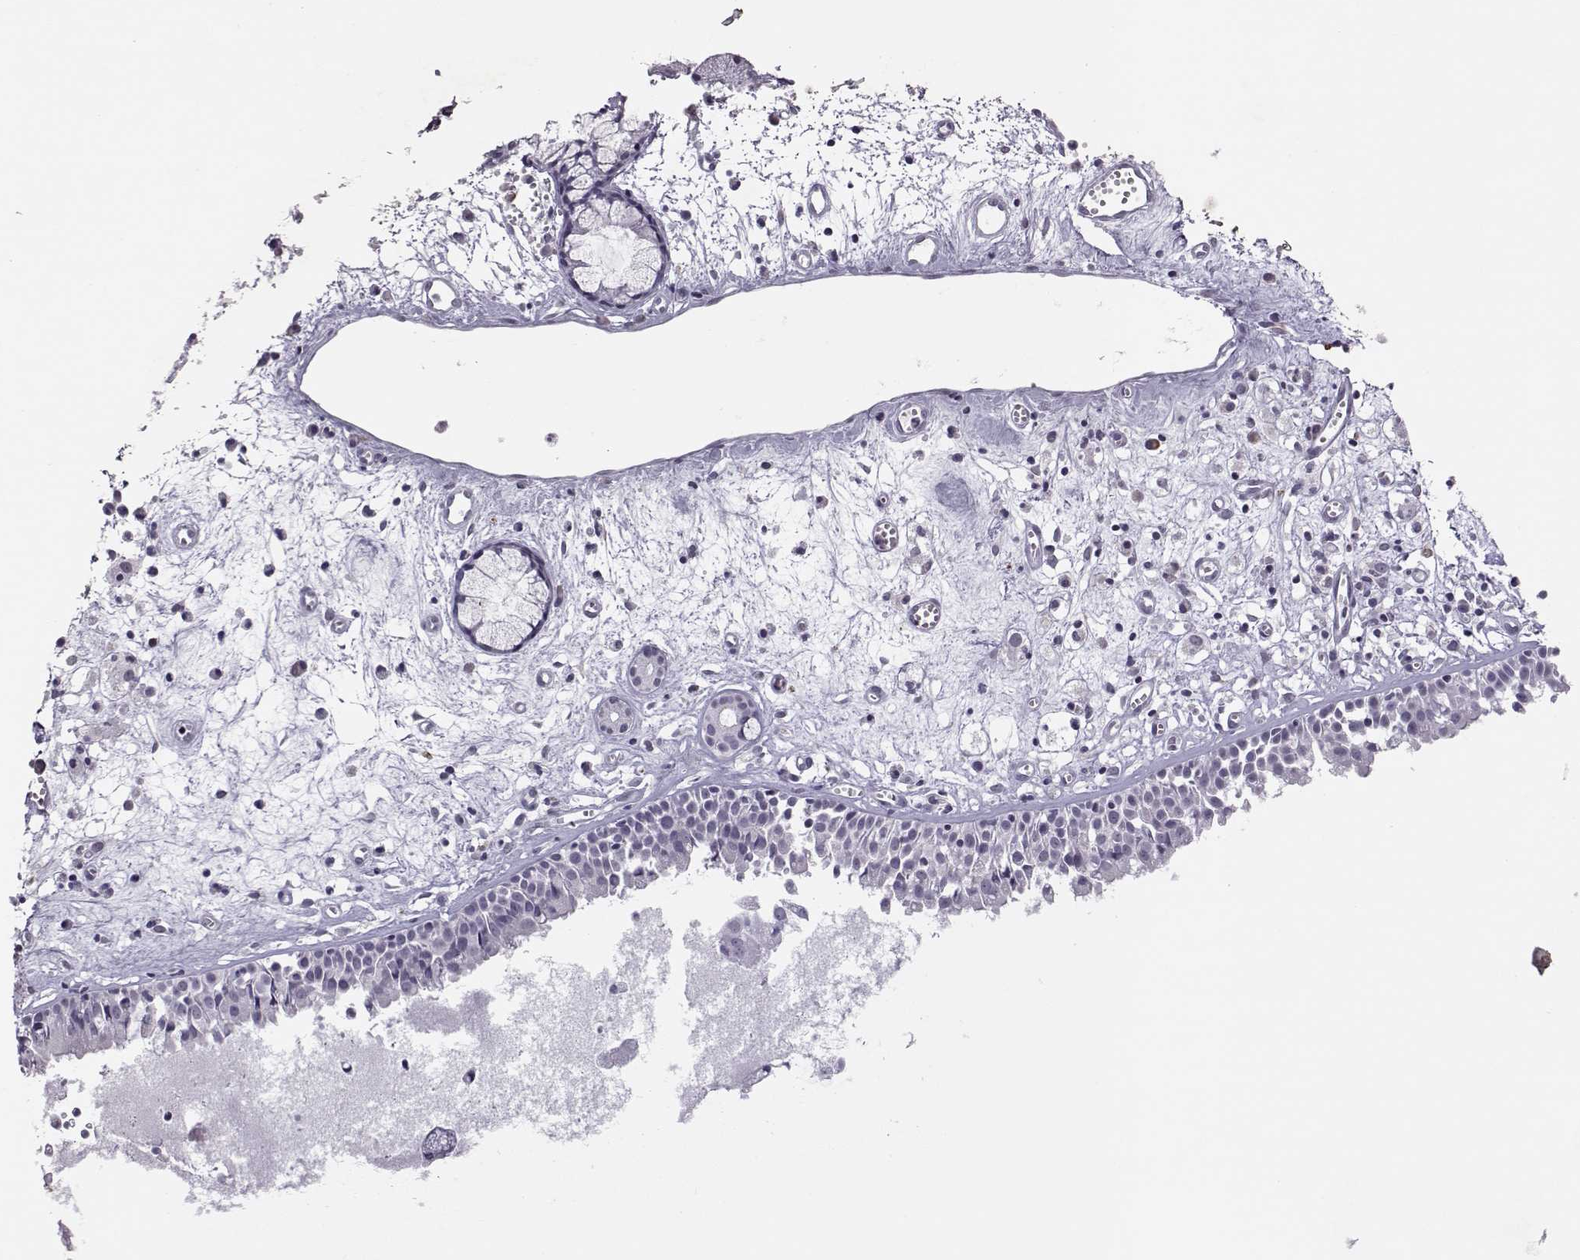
{"staining": {"intensity": "negative", "quantity": "none", "location": "none"}, "tissue": "nasopharynx", "cell_type": "Respiratory epithelial cells", "image_type": "normal", "snomed": [{"axis": "morphology", "description": "Normal tissue, NOS"}, {"axis": "topography", "description": "Nasopharynx"}], "caption": "This histopathology image is of normal nasopharynx stained with immunohistochemistry to label a protein in brown with the nuclei are counter-stained blue. There is no positivity in respiratory epithelial cells. (Stains: DAB (3,3'-diaminobenzidine) immunohistochemistry (IHC) with hematoxylin counter stain, Microscopy: brightfield microscopy at high magnification).", "gene": "VGF", "patient": {"sex": "male", "age": 61}}